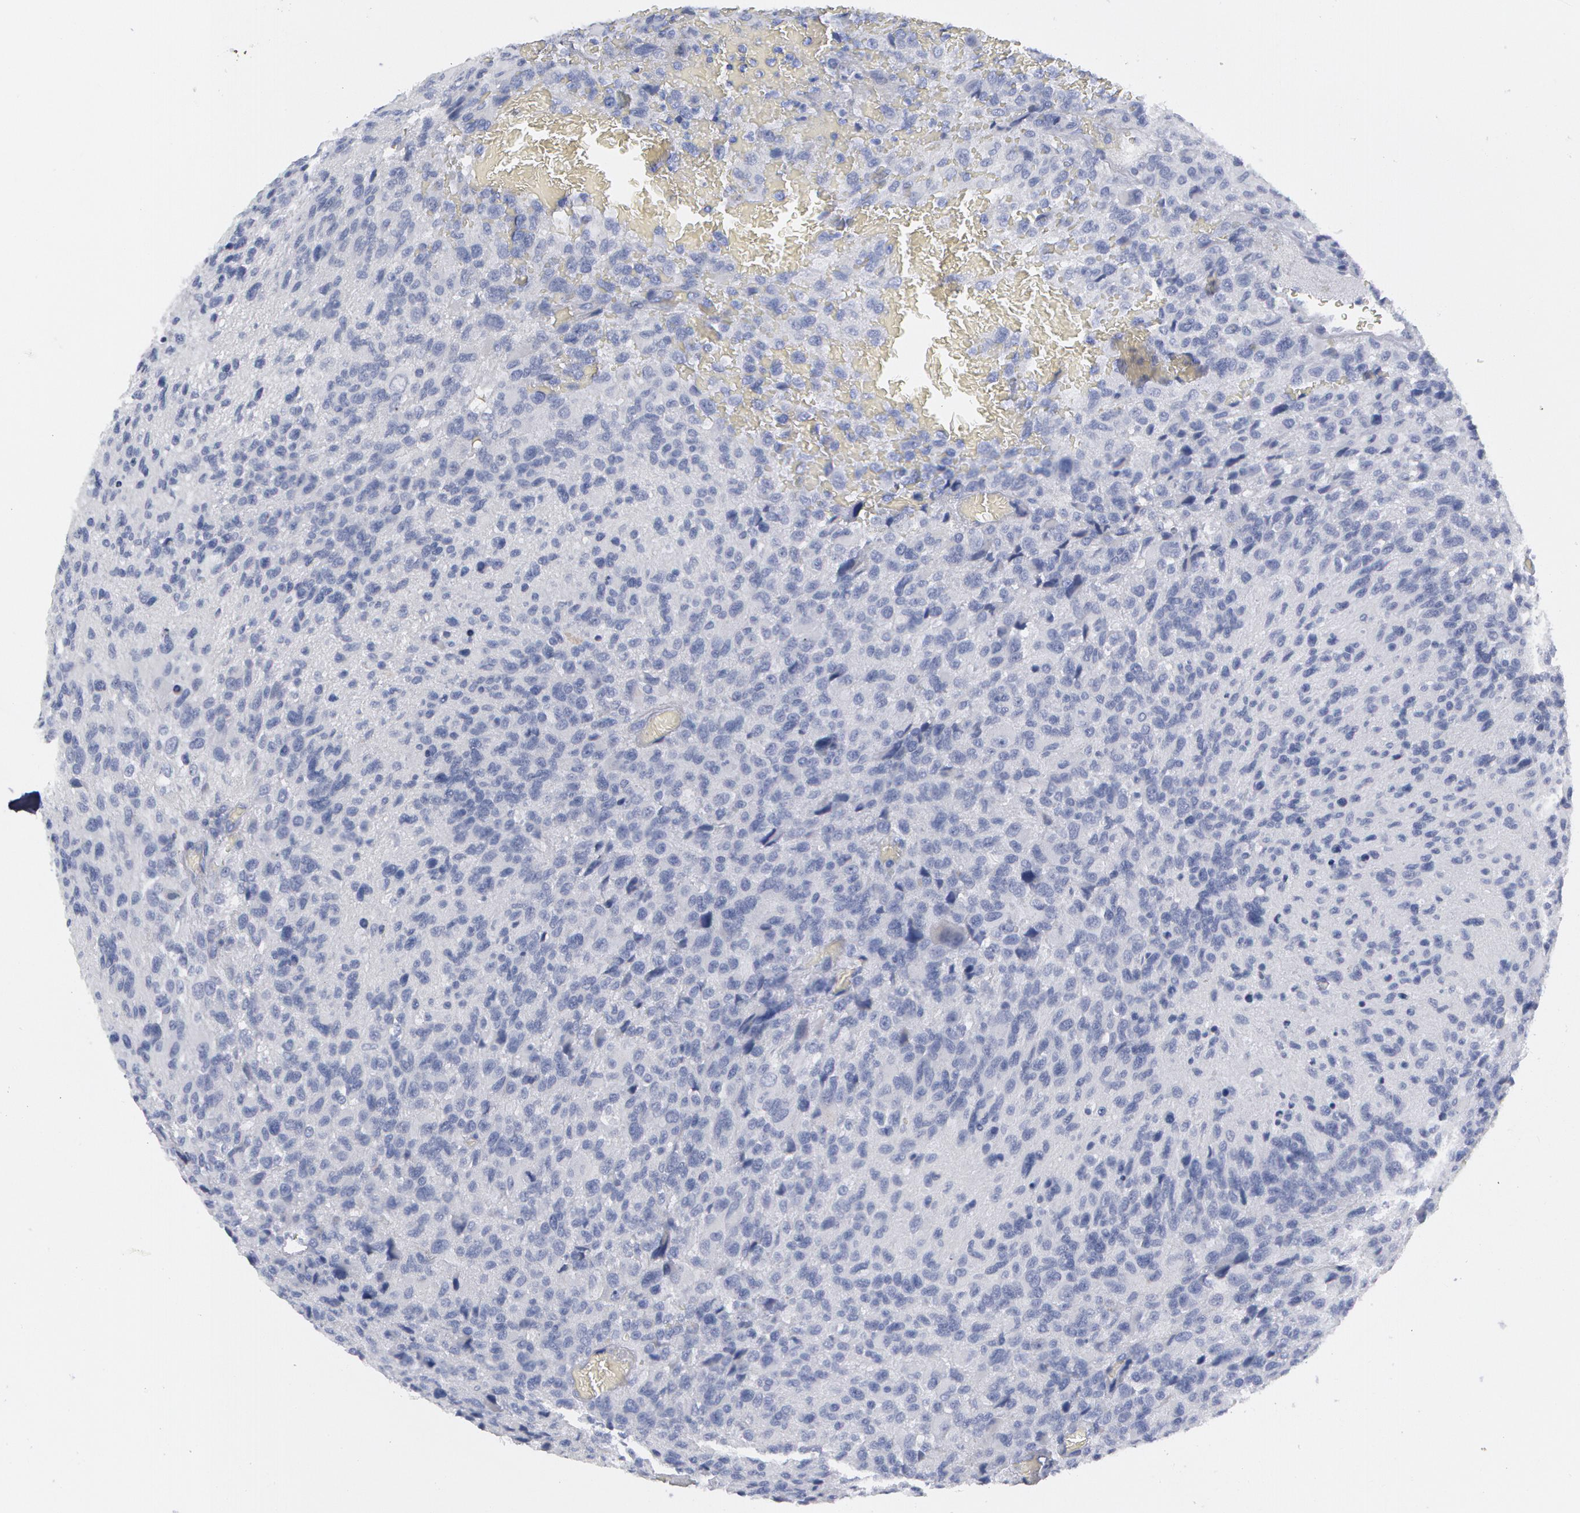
{"staining": {"intensity": "negative", "quantity": "none", "location": "none"}, "tissue": "glioma", "cell_type": "Tumor cells", "image_type": "cancer", "snomed": [{"axis": "morphology", "description": "Glioma, malignant, High grade"}, {"axis": "topography", "description": "Brain"}], "caption": "Immunohistochemistry of malignant glioma (high-grade) displays no staining in tumor cells.", "gene": "SMC1B", "patient": {"sex": "male", "age": 69}}